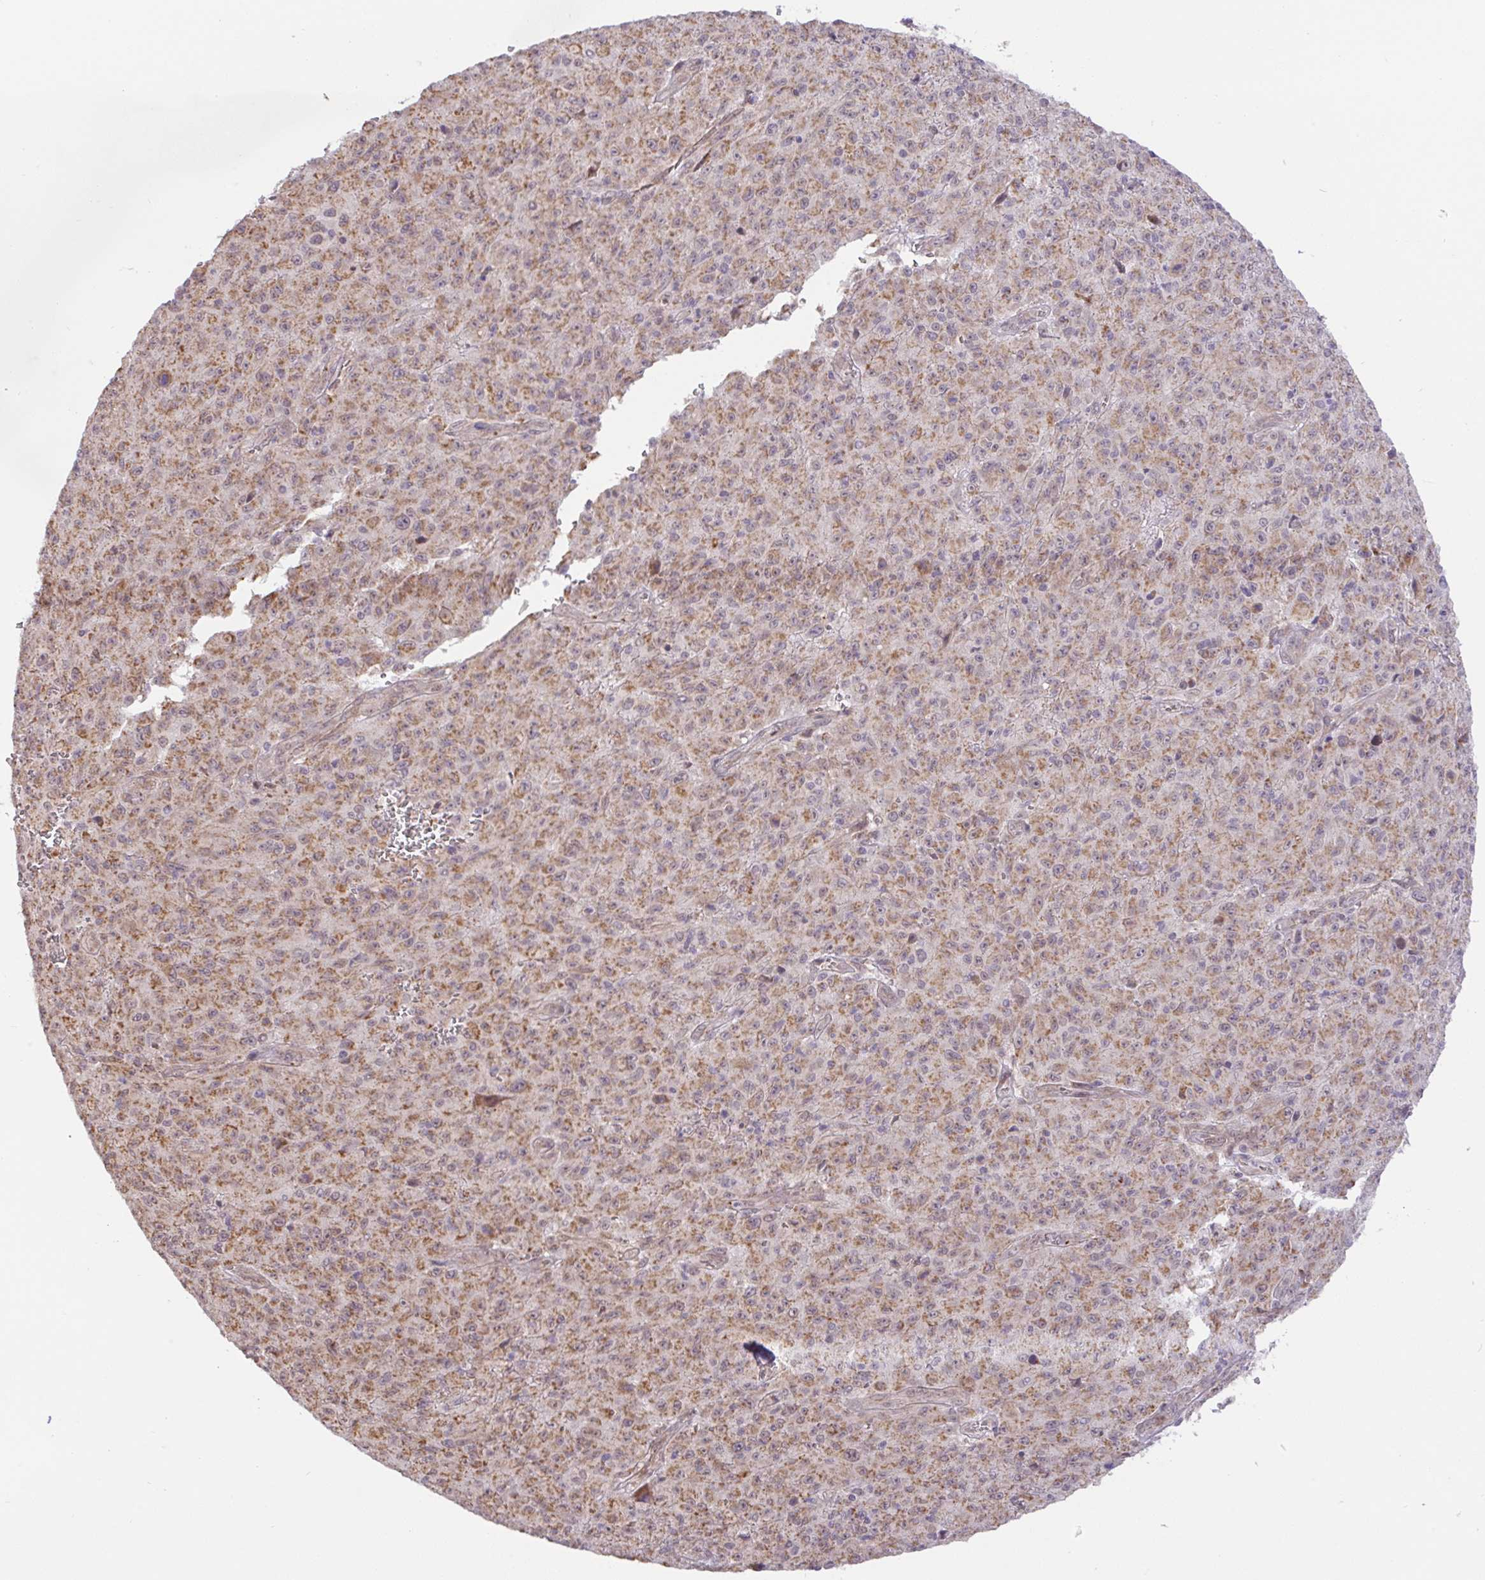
{"staining": {"intensity": "moderate", "quantity": ">75%", "location": "cytoplasmic/membranous"}, "tissue": "melanoma", "cell_type": "Tumor cells", "image_type": "cancer", "snomed": [{"axis": "morphology", "description": "Malignant melanoma, NOS"}, {"axis": "topography", "description": "Skin"}], "caption": "A high-resolution histopathology image shows immunohistochemistry (IHC) staining of melanoma, which shows moderate cytoplasmic/membranous expression in approximately >75% of tumor cells.", "gene": "DLEU7", "patient": {"sex": "male", "age": 46}}